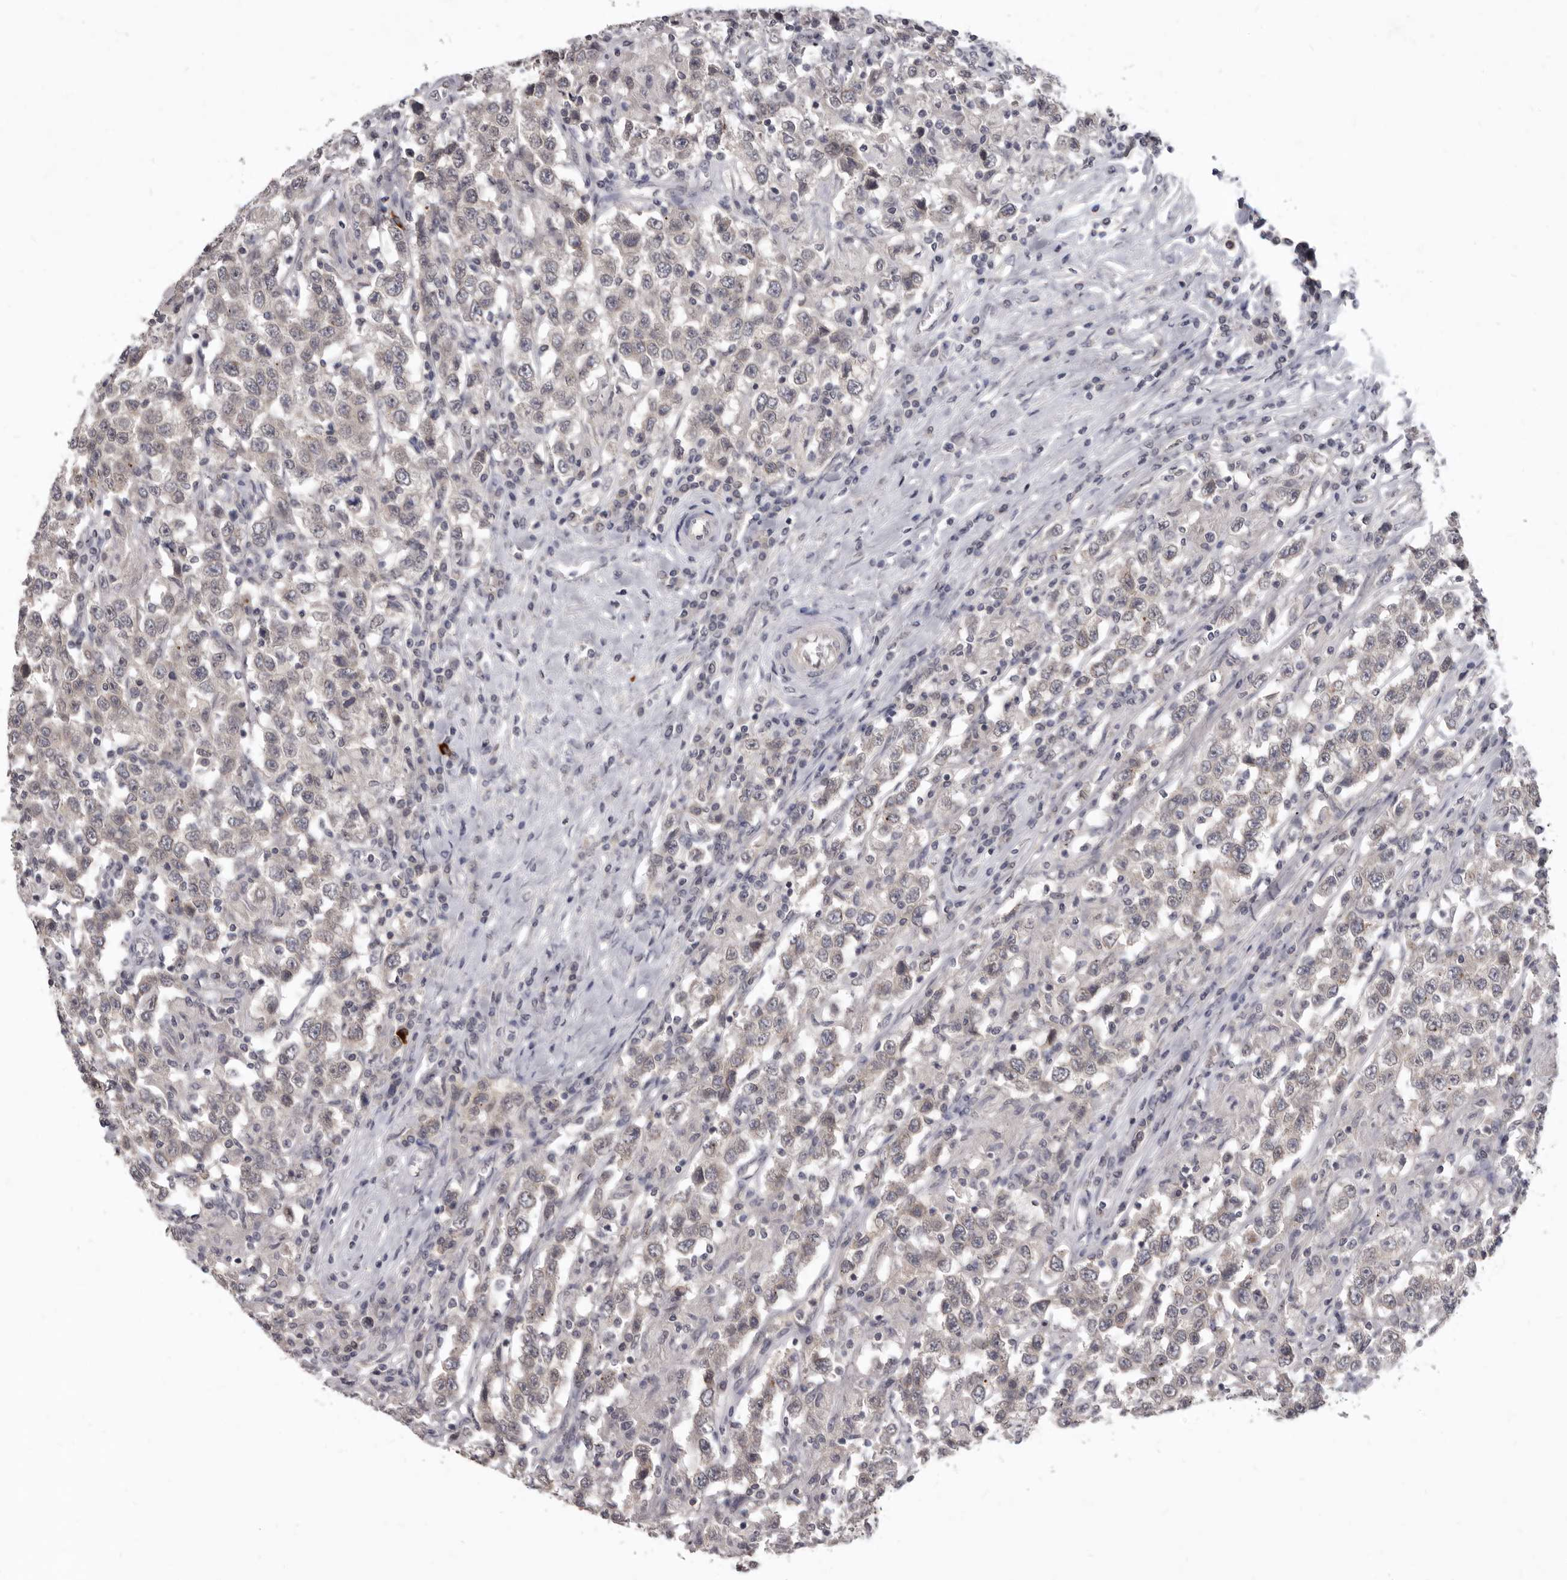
{"staining": {"intensity": "negative", "quantity": "none", "location": "none"}, "tissue": "testis cancer", "cell_type": "Tumor cells", "image_type": "cancer", "snomed": [{"axis": "morphology", "description": "Seminoma, NOS"}, {"axis": "topography", "description": "Testis"}], "caption": "Immunohistochemistry (IHC) histopathology image of neoplastic tissue: testis seminoma stained with DAB (3,3'-diaminobenzidine) demonstrates no significant protein expression in tumor cells.", "gene": "SULT1E1", "patient": {"sex": "male", "age": 41}}